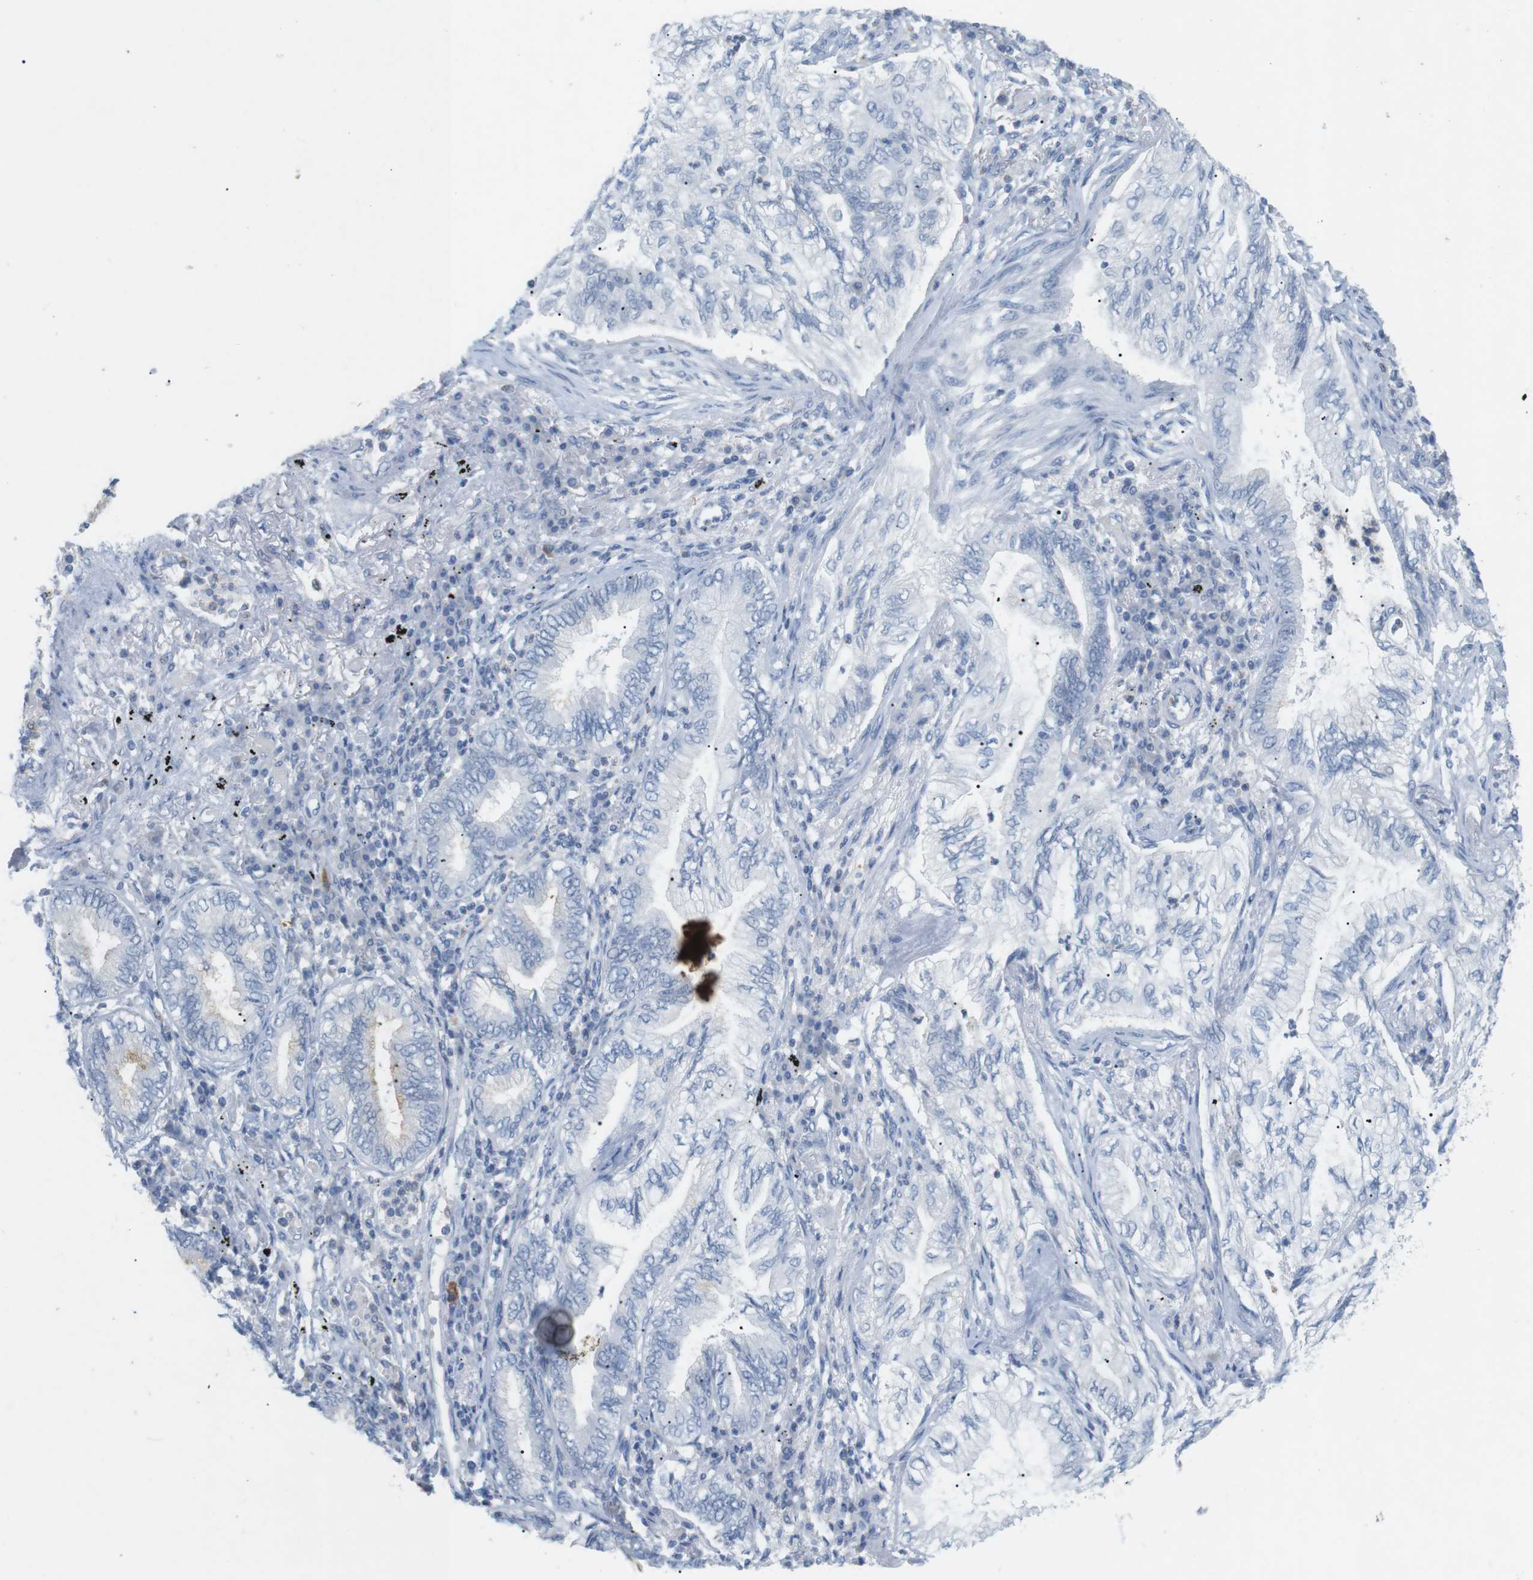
{"staining": {"intensity": "negative", "quantity": "none", "location": "none"}, "tissue": "lung cancer", "cell_type": "Tumor cells", "image_type": "cancer", "snomed": [{"axis": "morphology", "description": "Normal tissue, NOS"}, {"axis": "morphology", "description": "Adenocarcinoma, NOS"}, {"axis": "topography", "description": "Bronchus"}, {"axis": "topography", "description": "Lung"}], "caption": "Tumor cells show no significant protein staining in lung adenocarcinoma.", "gene": "HBG2", "patient": {"sex": "female", "age": 70}}